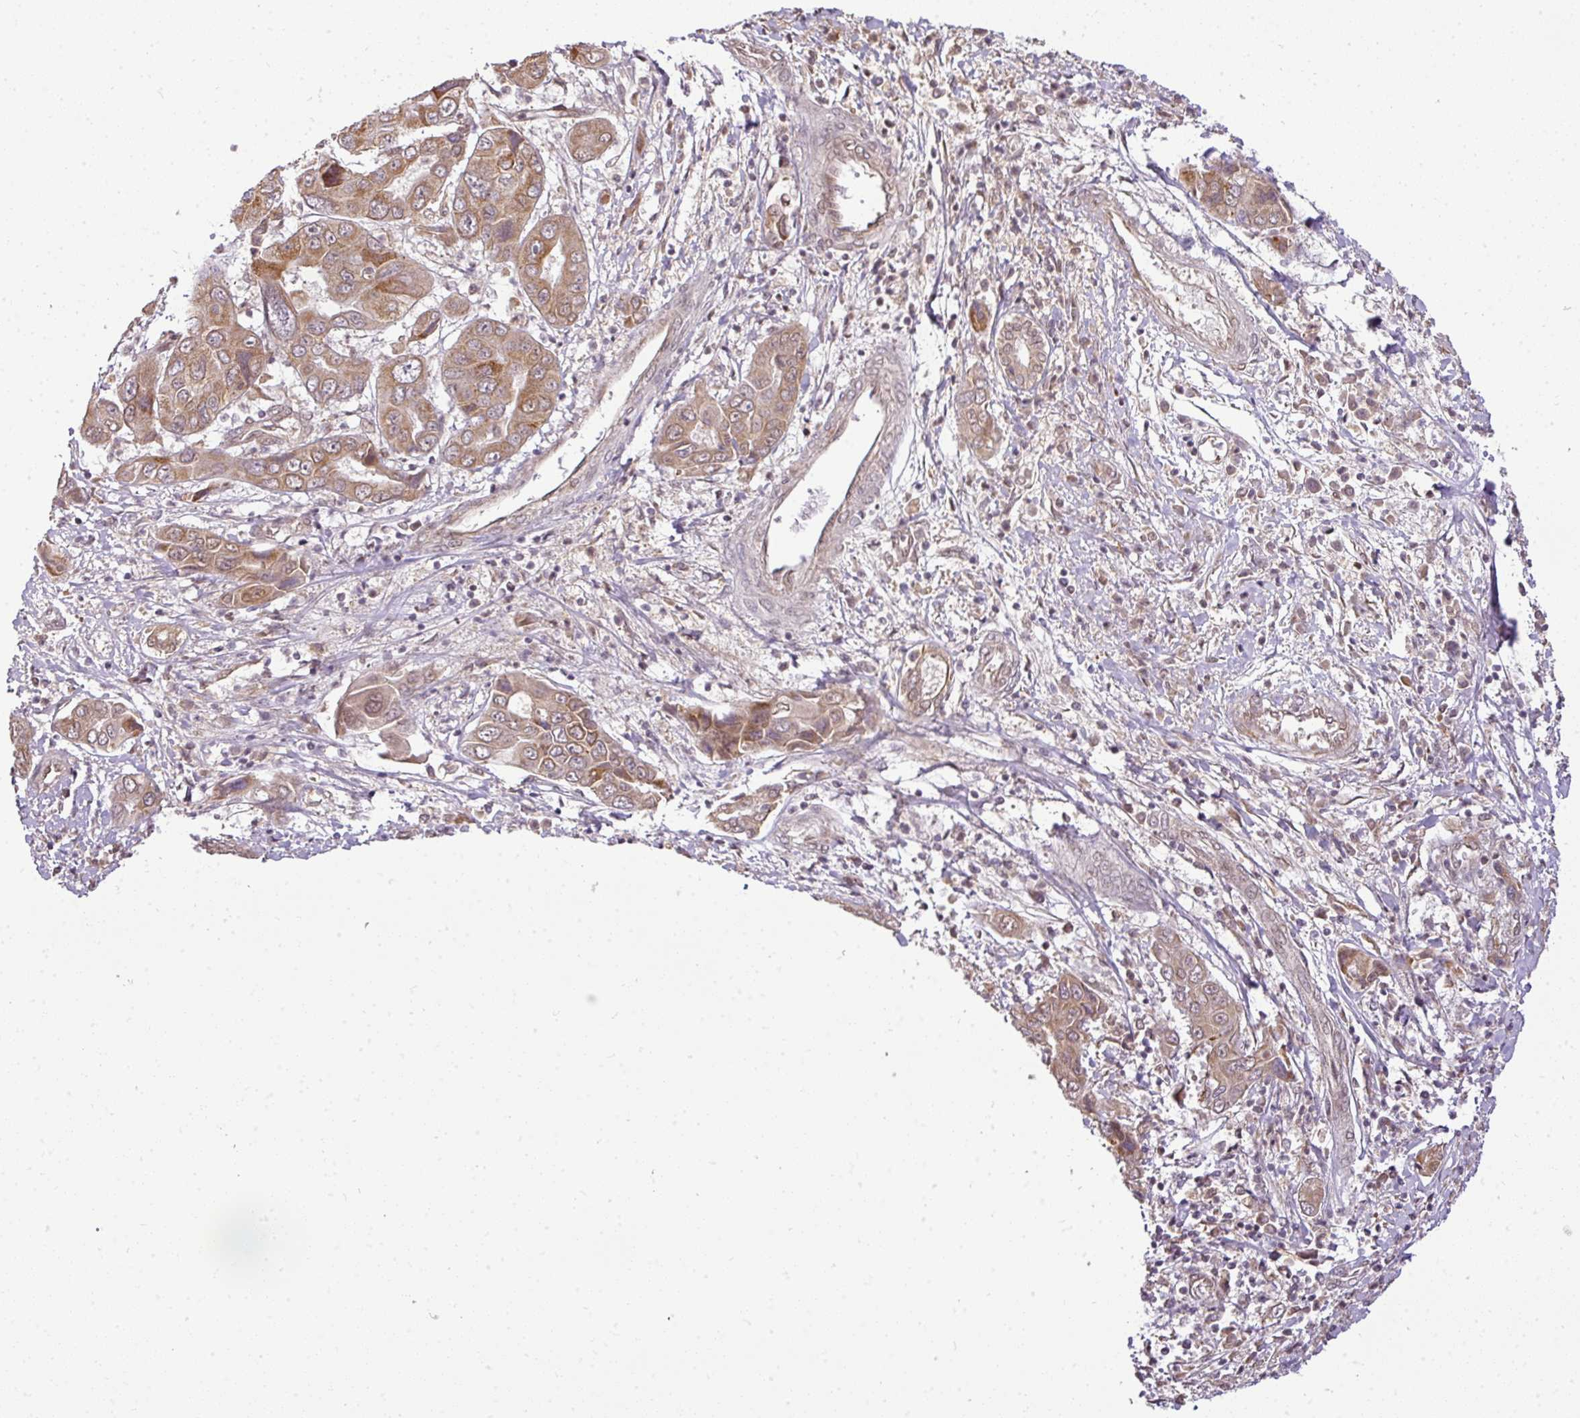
{"staining": {"intensity": "moderate", "quantity": ">75%", "location": "cytoplasmic/membranous"}, "tissue": "liver cancer", "cell_type": "Tumor cells", "image_type": "cancer", "snomed": [{"axis": "morphology", "description": "Cholangiocarcinoma"}, {"axis": "topography", "description": "Liver"}], "caption": "A brown stain labels moderate cytoplasmic/membranous staining of a protein in human liver cholangiocarcinoma tumor cells.", "gene": "C1orf226", "patient": {"sex": "male", "age": 67}}